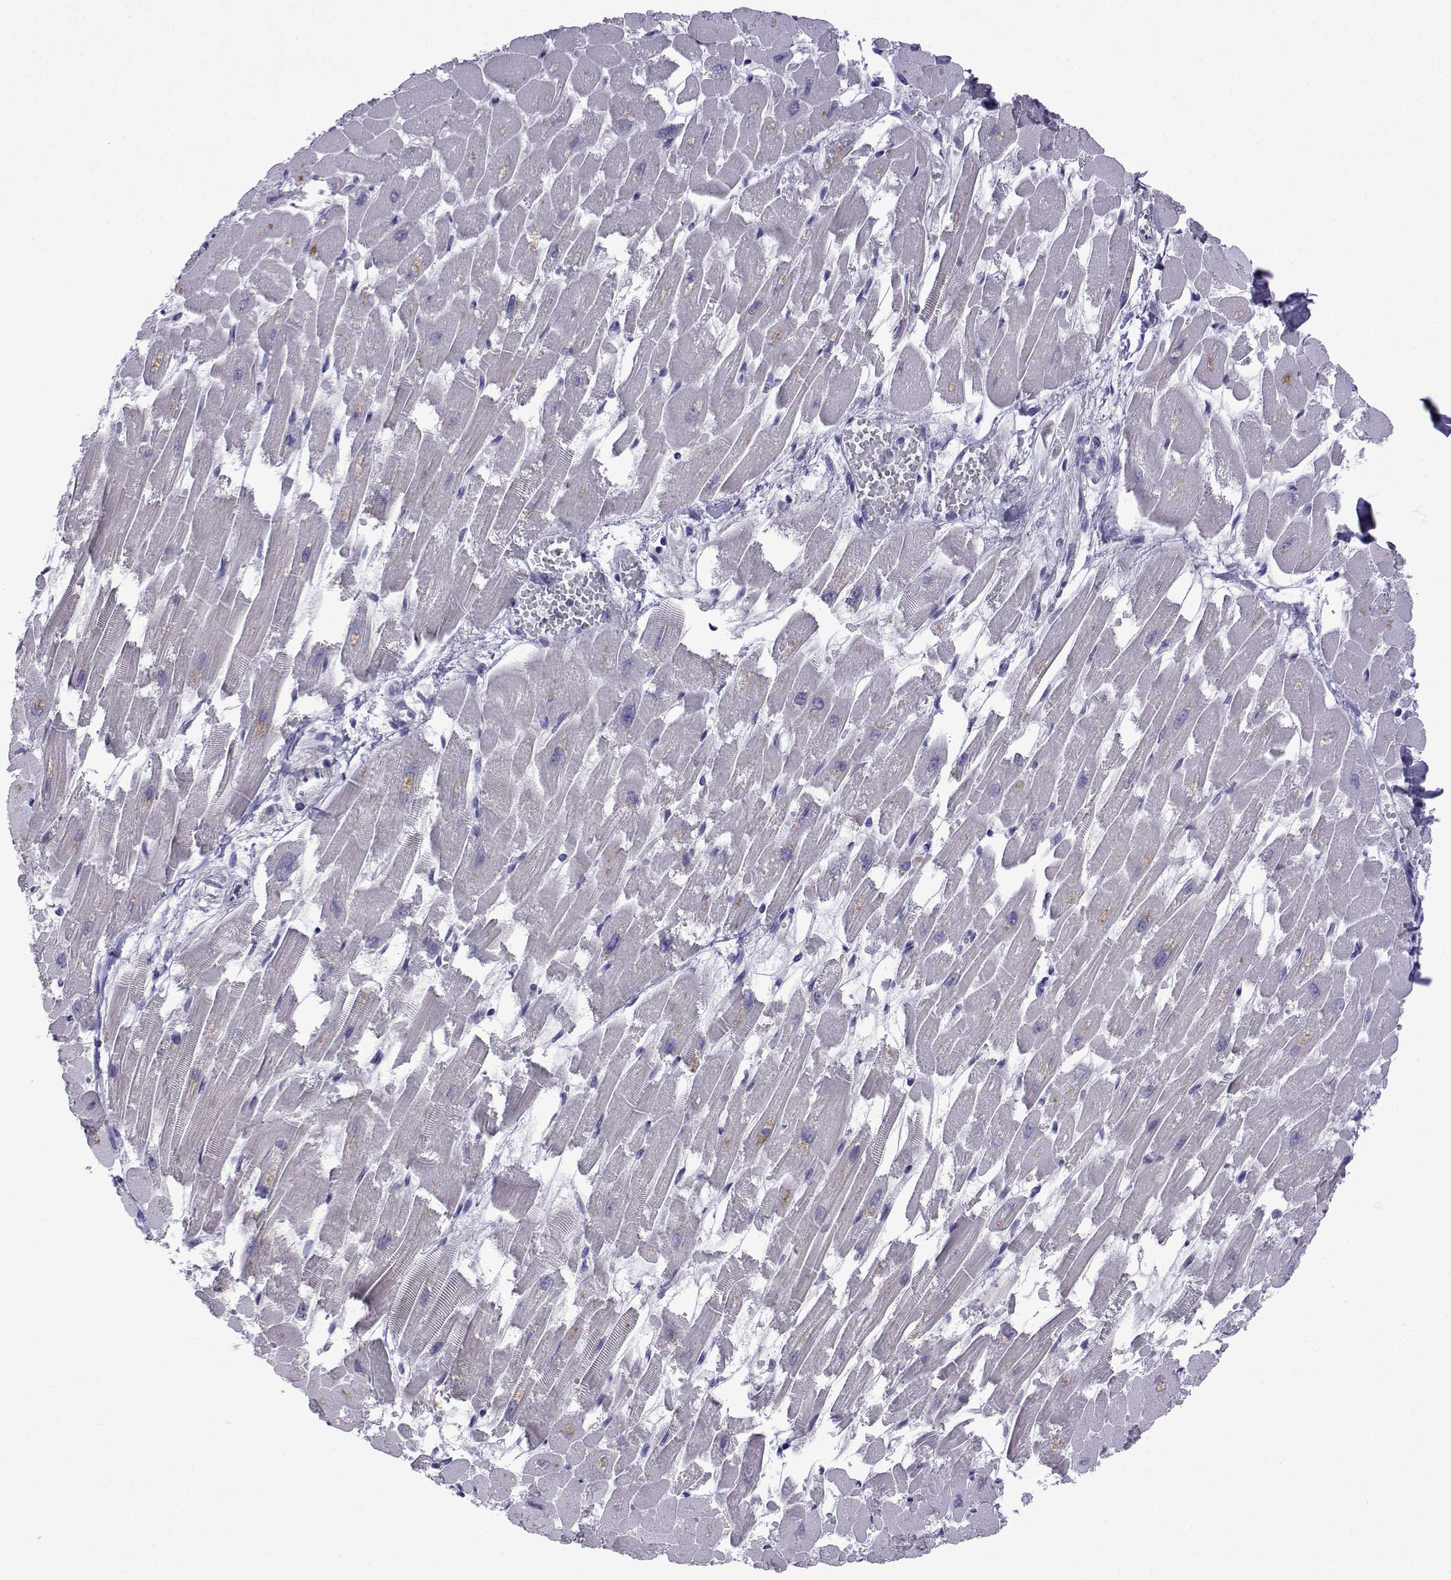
{"staining": {"intensity": "negative", "quantity": "none", "location": "none"}, "tissue": "heart muscle", "cell_type": "Cardiomyocytes", "image_type": "normal", "snomed": [{"axis": "morphology", "description": "Normal tissue, NOS"}, {"axis": "topography", "description": "Heart"}], "caption": "This is an immunohistochemistry histopathology image of normal heart muscle. There is no expression in cardiomyocytes.", "gene": "CFAP70", "patient": {"sex": "female", "age": 52}}